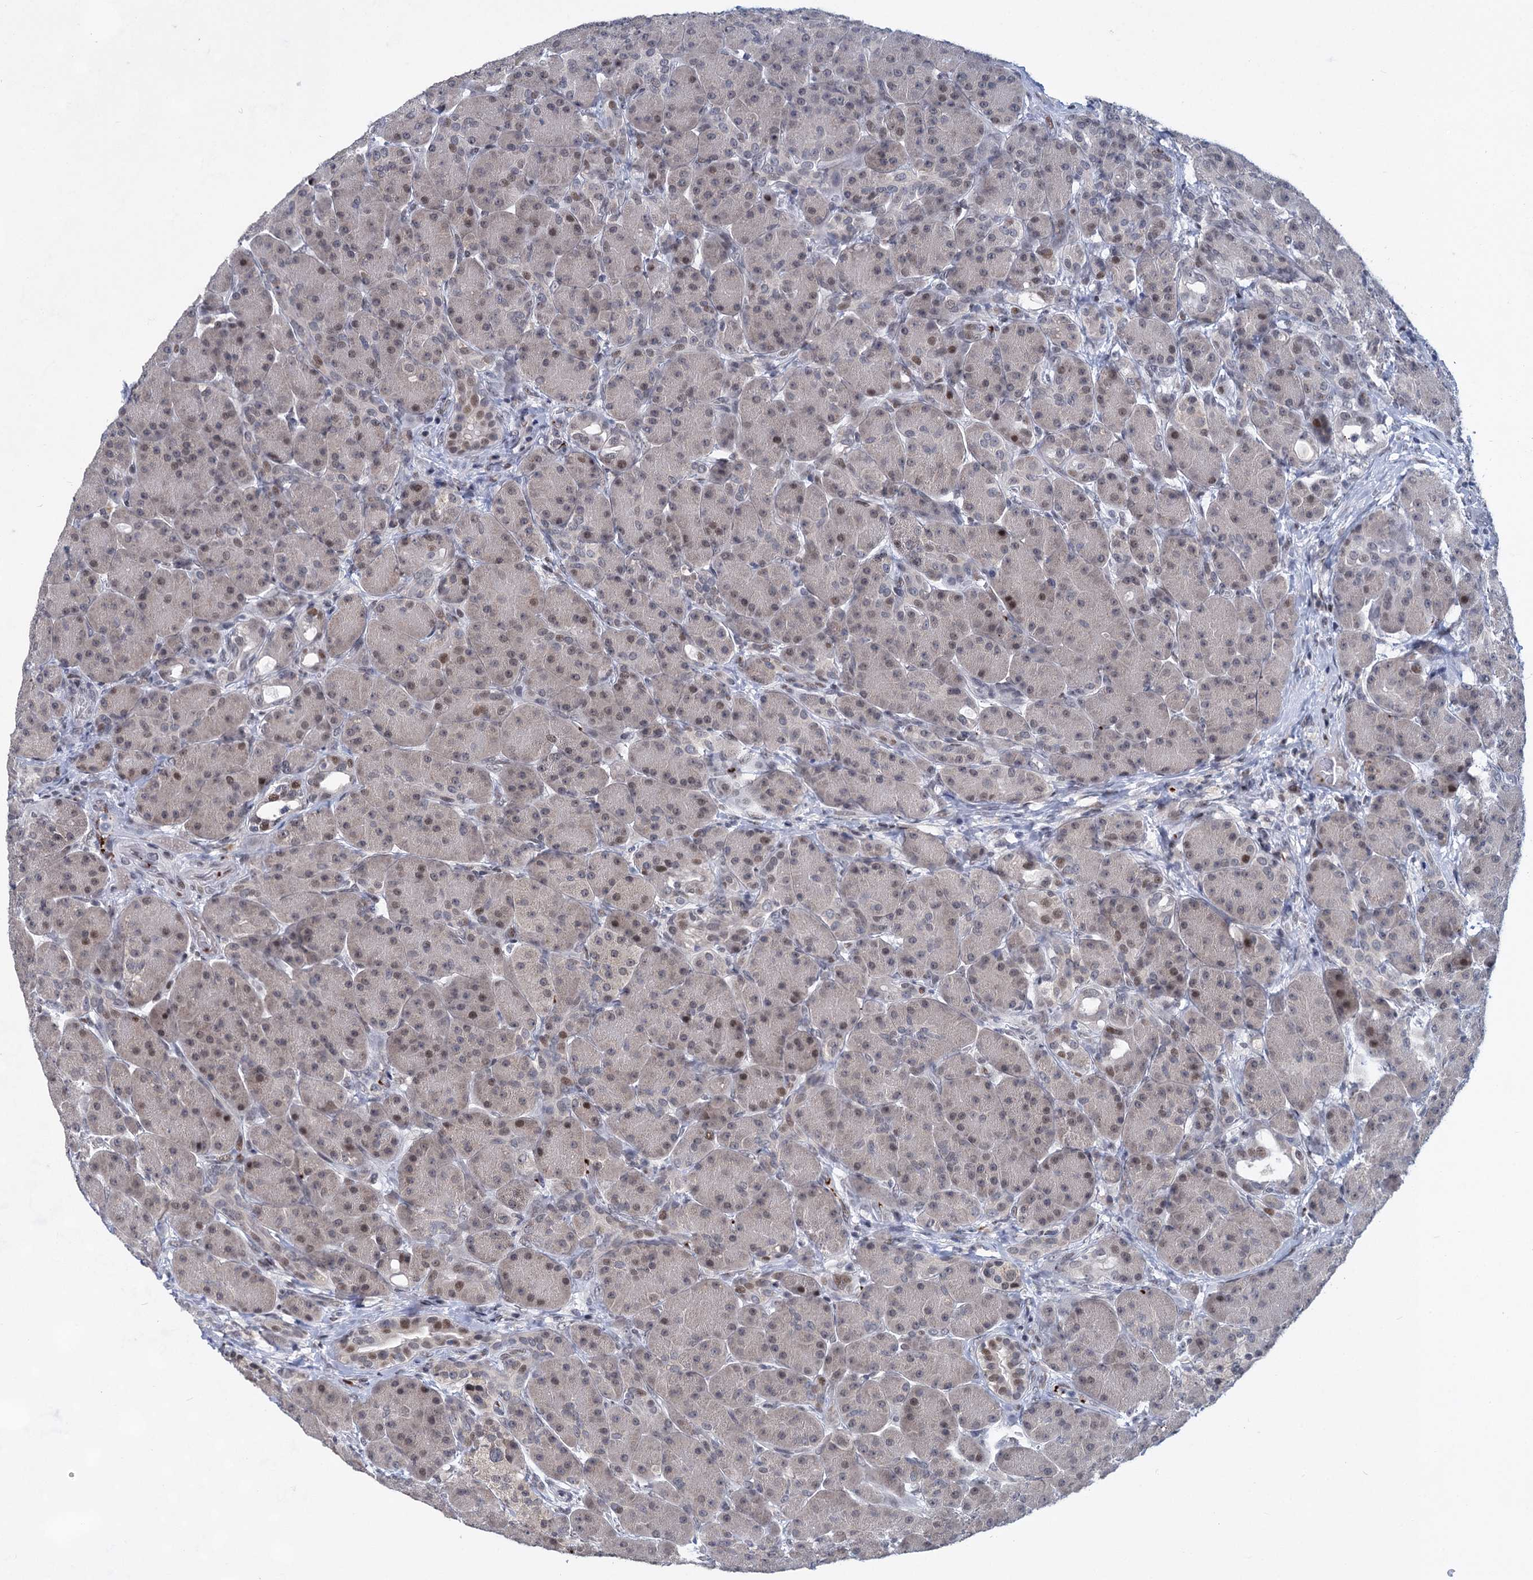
{"staining": {"intensity": "weak", "quantity": "<25%", "location": "nuclear"}, "tissue": "pancreas", "cell_type": "Exocrine glandular cells", "image_type": "normal", "snomed": [{"axis": "morphology", "description": "Normal tissue, NOS"}, {"axis": "topography", "description": "Pancreas"}], "caption": "Immunohistochemistry photomicrograph of benign pancreas: human pancreas stained with DAB (3,3'-diaminobenzidine) reveals no significant protein staining in exocrine glandular cells.", "gene": "MON2", "patient": {"sex": "male", "age": 63}}